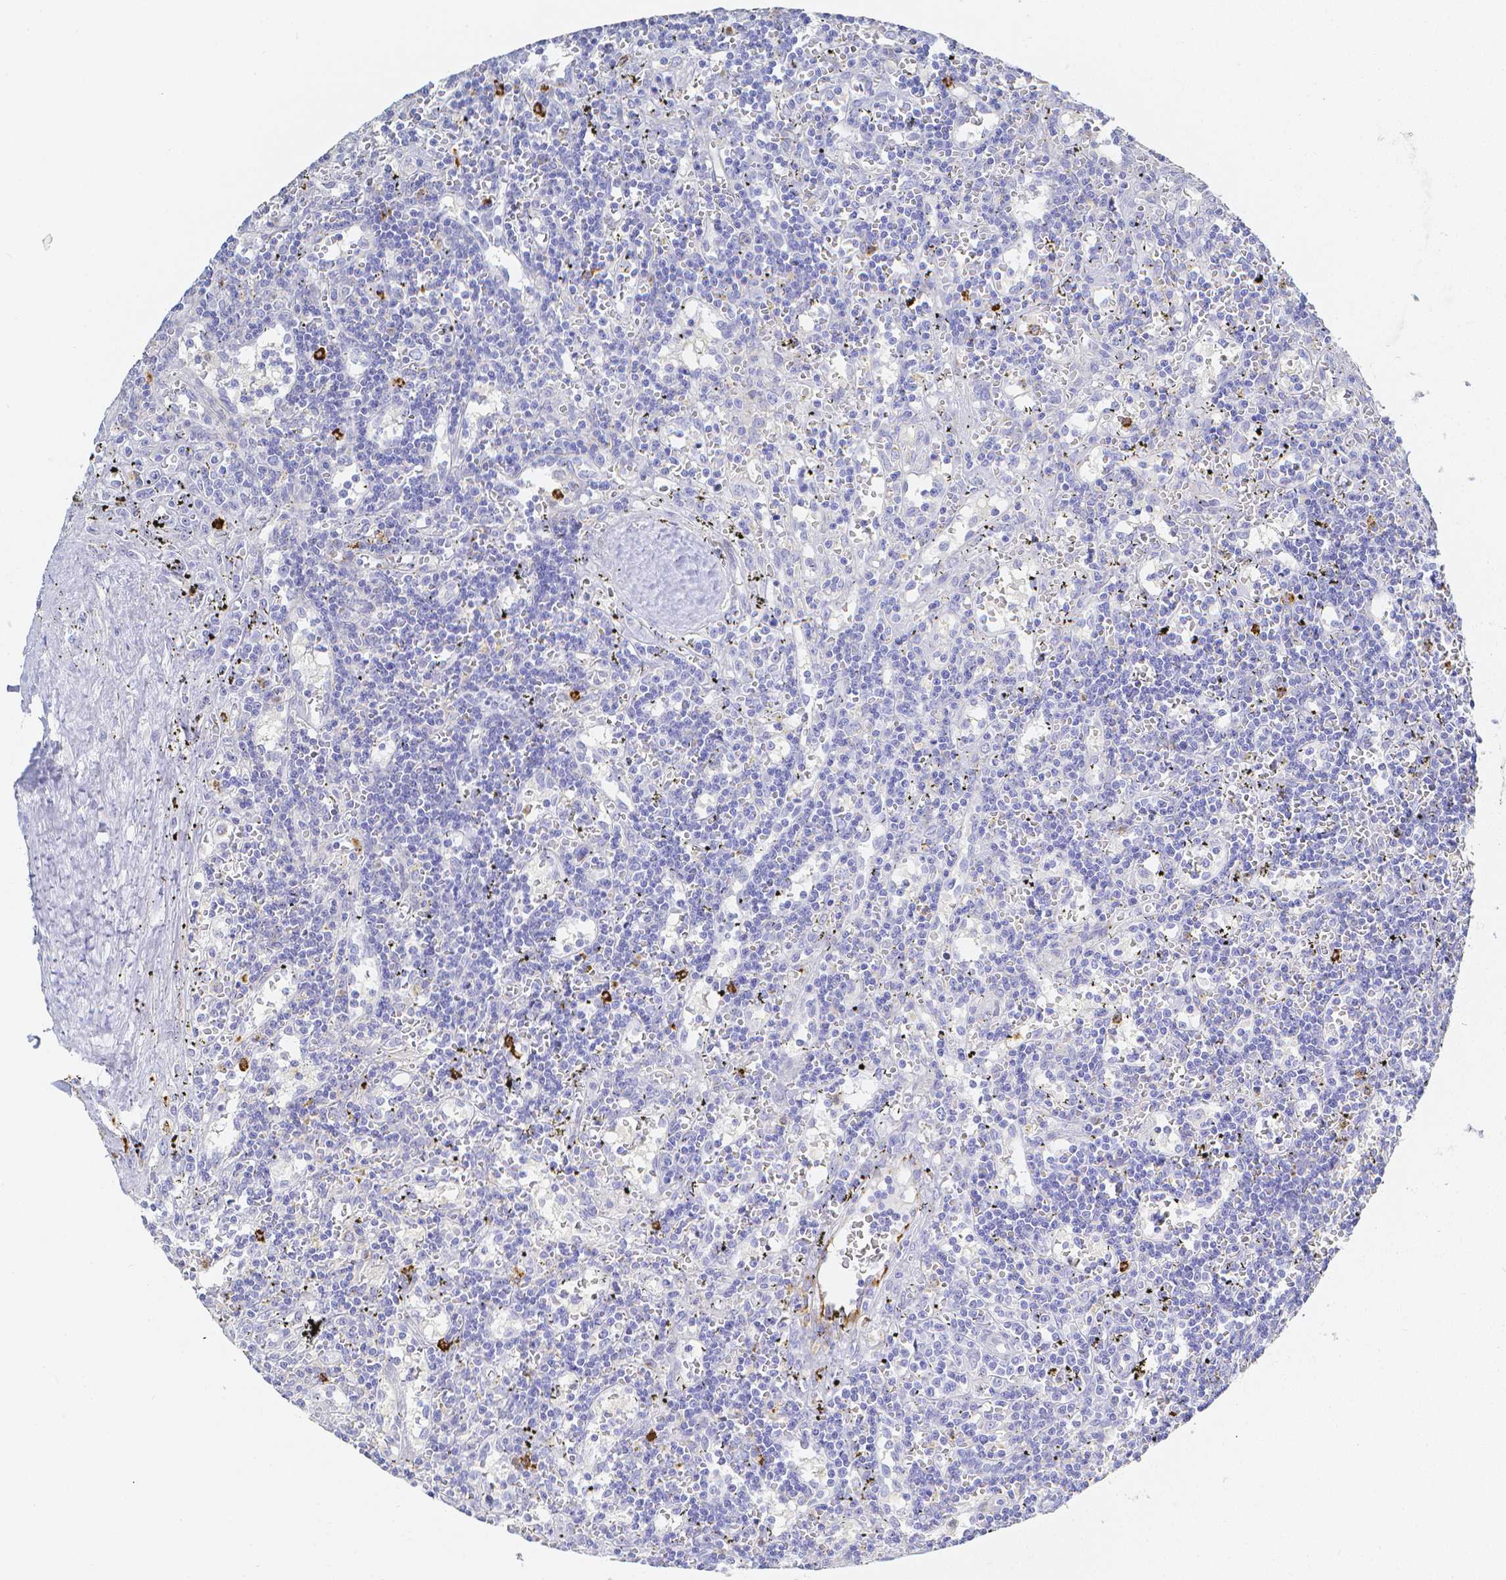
{"staining": {"intensity": "negative", "quantity": "none", "location": "none"}, "tissue": "lymphoma", "cell_type": "Tumor cells", "image_type": "cancer", "snomed": [{"axis": "morphology", "description": "Malignant lymphoma, non-Hodgkin's type, Low grade"}, {"axis": "topography", "description": "Spleen"}], "caption": "Immunohistochemistry (IHC) micrograph of neoplastic tissue: malignant lymphoma, non-Hodgkin's type (low-grade) stained with DAB (3,3'-diaminobenzidine) reveals no significant protein positivity in tumor cells.", "gene": "SMURF1", "patient": {"sex": "male", "age": 60}}